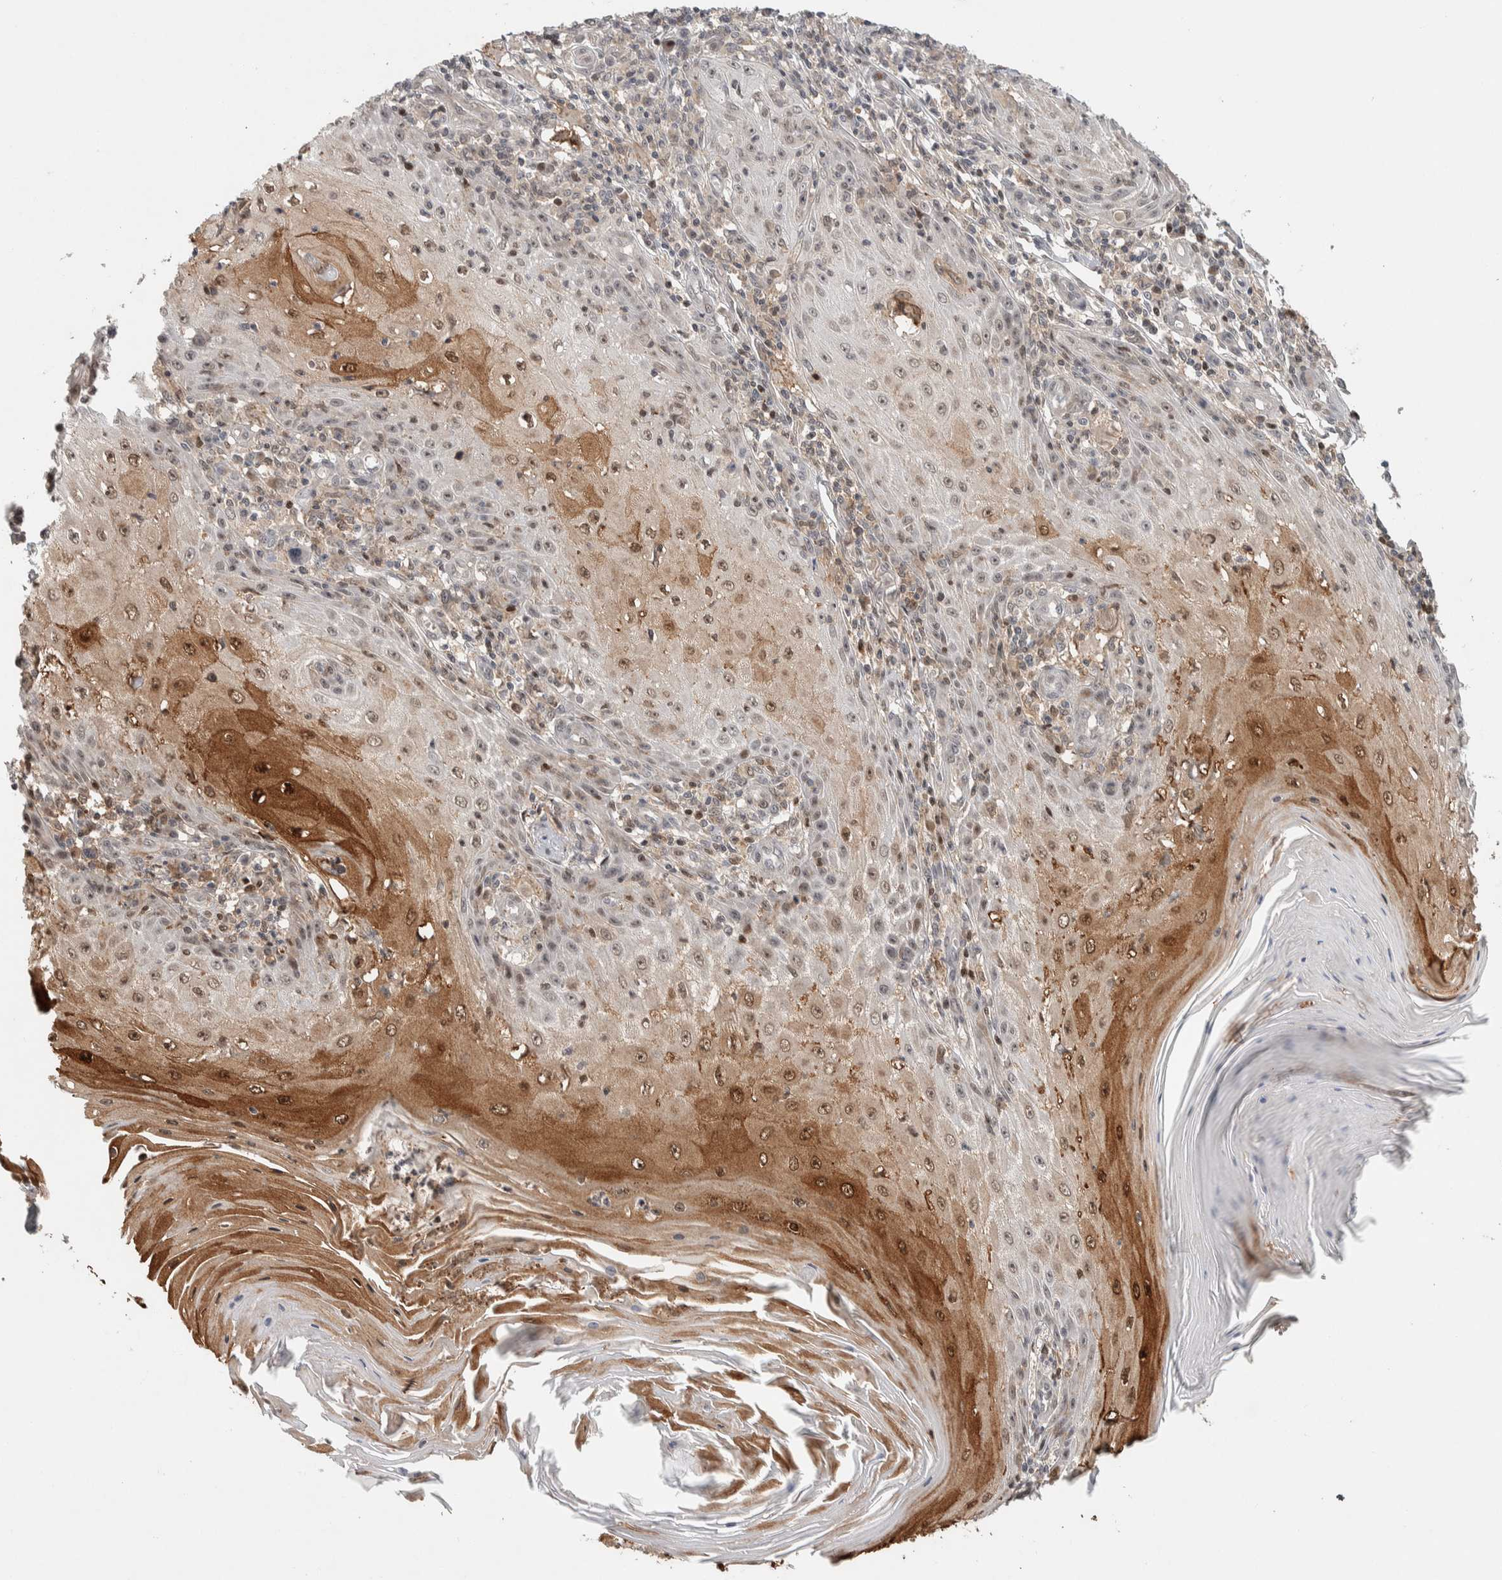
{"staining": {"intensity": "weak", "quantity": ">75%", "location": "nuclear"}, "tissue": "skin cancer", "cell_type": "Tumor cells", "image_type": "cancer", "snomed": [{"axis": "morphology", "description": "Squamous cell carcinoma, NOS"}, {"axis": "topography", "description": "Skin"}], "caption": "A brown stain shows weak nuclear positivity of a protein in human skin cancer tumor cells. (Stains: DAB in brown, nuclei in blue, Microscopy: brightfield microscopy at high magnification).", "gene": "ZNF521", "patient": {"sex": "female", "age": 73}}